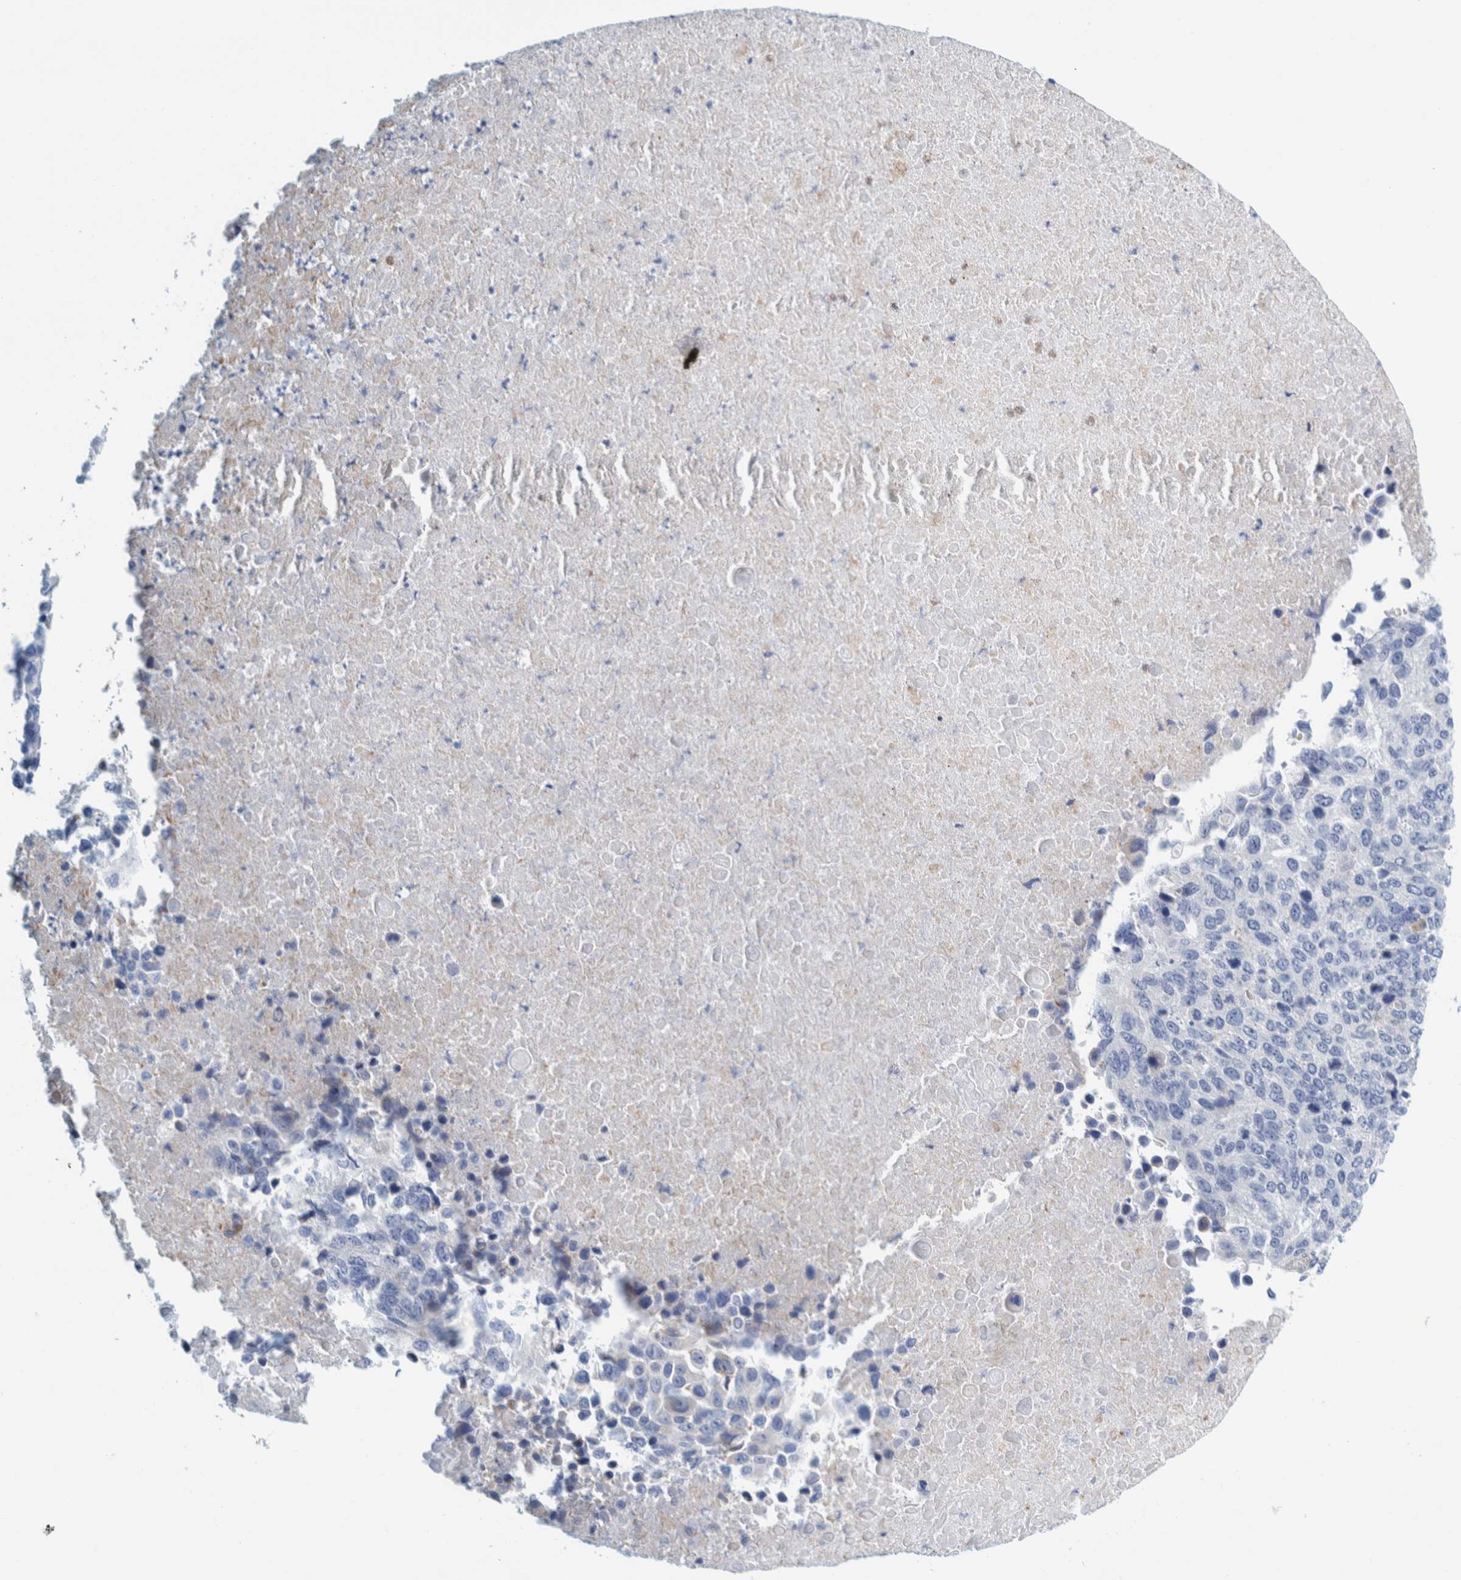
{"staining": {"intensity": "negative", "quantity": "none", "location": "none"}, "tissue": "lung cancer", "cell_type": "Tumor cells", "image_type": "cancer", "snomed": [{"axis": "morphology", "description": "Squamous cell carcinoma, NOS"}, {"axis": "topography", "description": "Lung"}], "caption": "Photomicrograph shows no significant protein positivity in tumor cells of lung cancer (squamous cell carcinoma).", "gene": "MOG", "patient": {"sex": "male", "age": 66}}